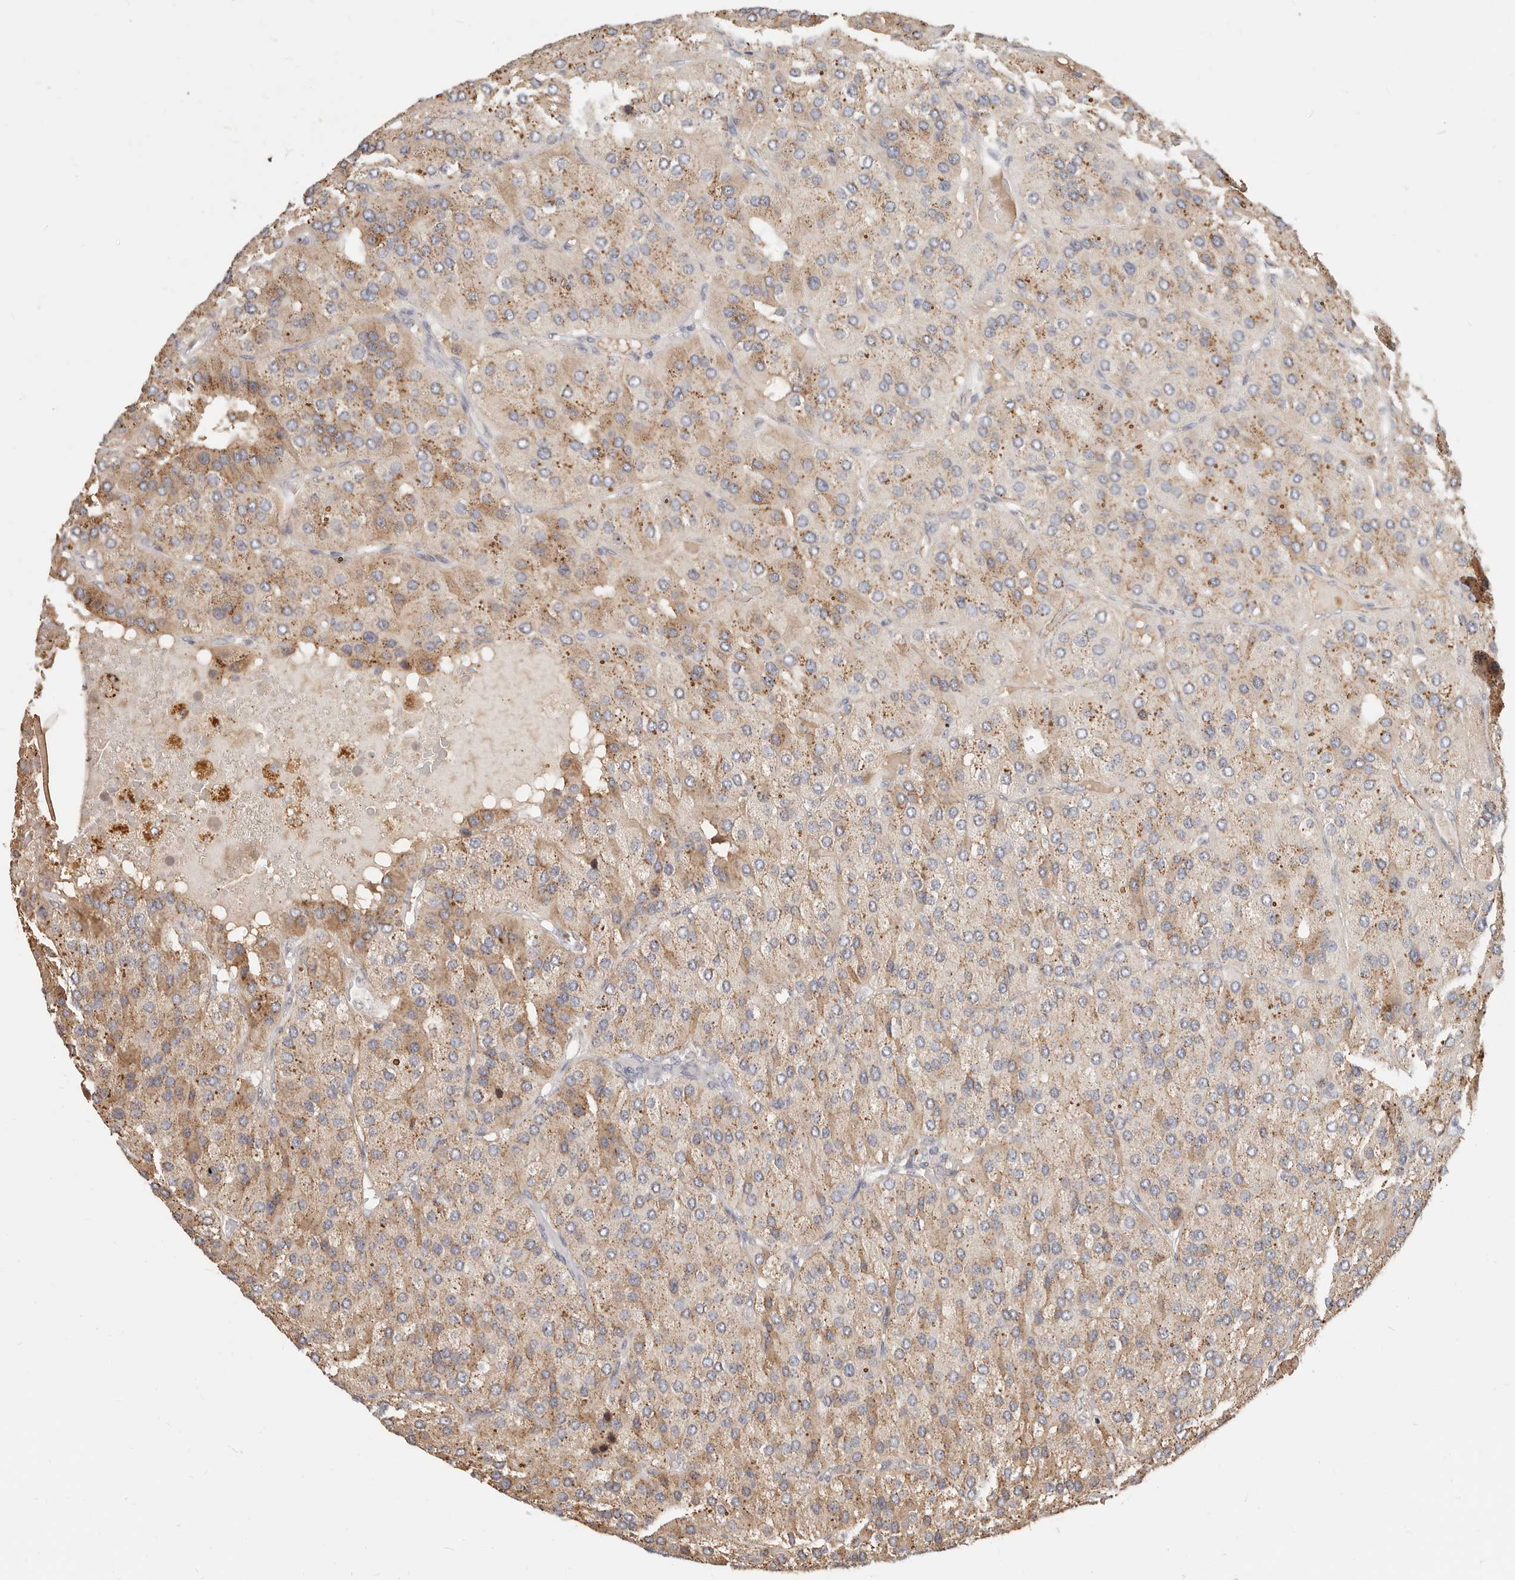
{"staining": {"intensity": "moderate", "quantity": "25%-75%", "location": "cytoplasmic/membranous"}, "tissue": "parathyroid gland", "cell_type": "Glandular cells", "image_type": "normal", "snomed": [{"axis": "morphology", "description": "Normal tissue, NOS"}, {"axis": "morphology", "description": "Adenoma, NOS"}, {"axis": "topography", "description": "Parathyroid gland"}], "caption": "The image reveals staining of normal parathyroid gland, revealing moderate cytoplasmic/membranous protein positivity (brown color) within glandular cells. The protein is stained brown, and the nuclei are stained in blue (DAB (3,3'-diaminobenzidine) IHC with brightfield microscopy, high magnification).", "gene": "ZRANB1", "patient": {"sex": "female", "age": 86}}